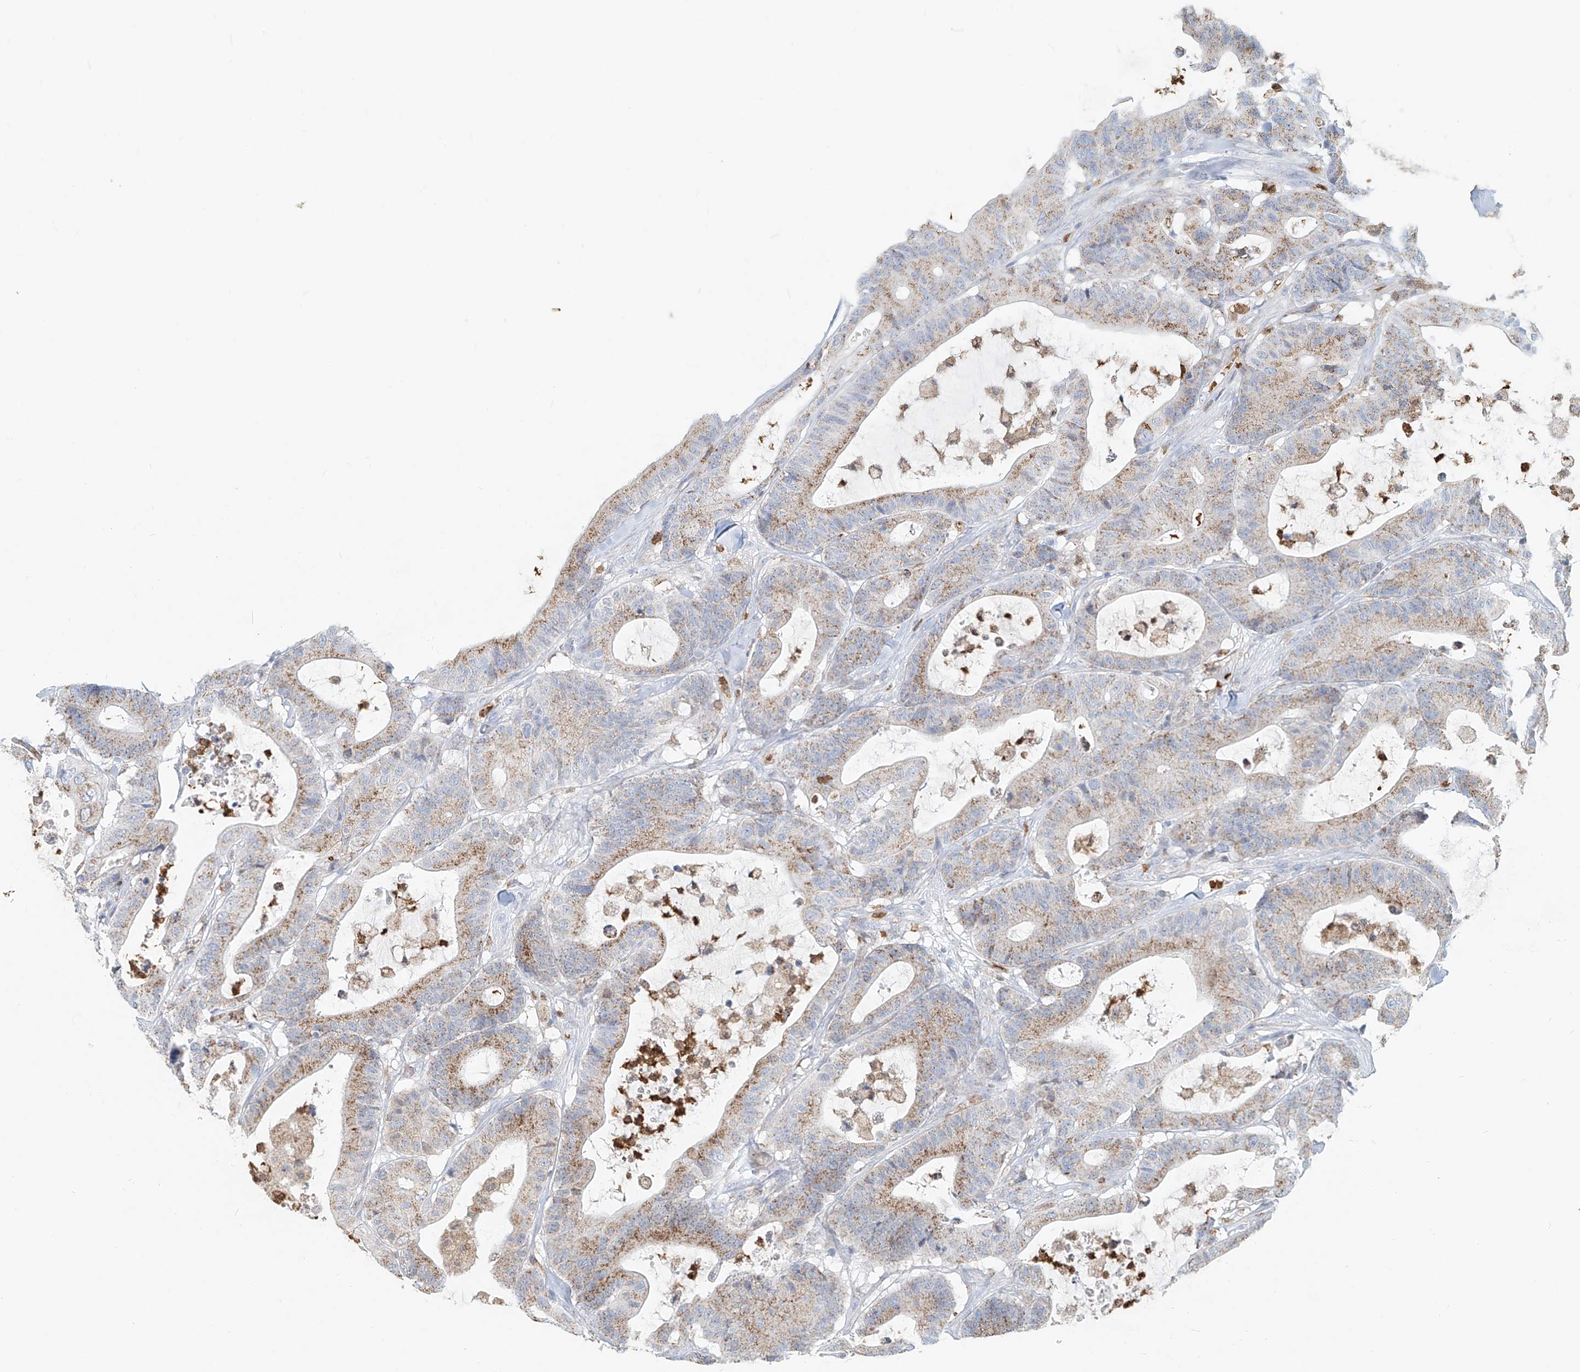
{"staining": {"intensity": "moderate", "quantity": ">75%", "location": "cytoplasmic/membranous"}, "tissue": "colorectal cancer", "cell_type": "Tumor cells", "image_type": "cancer", "snomed": [{"axis": "morphology", "description": "Adenocarcinoma, NOS"}, {"axis": "topography", "description": "Colon"}], "caption": "Tumor cells exhibit moderate cytoplasmic/membranous expression in about >75% of cells in colorectal cancer (adenocarcinoma).", "gene": "PTPRA", "patient": {"sex": "female", "age": 84}}